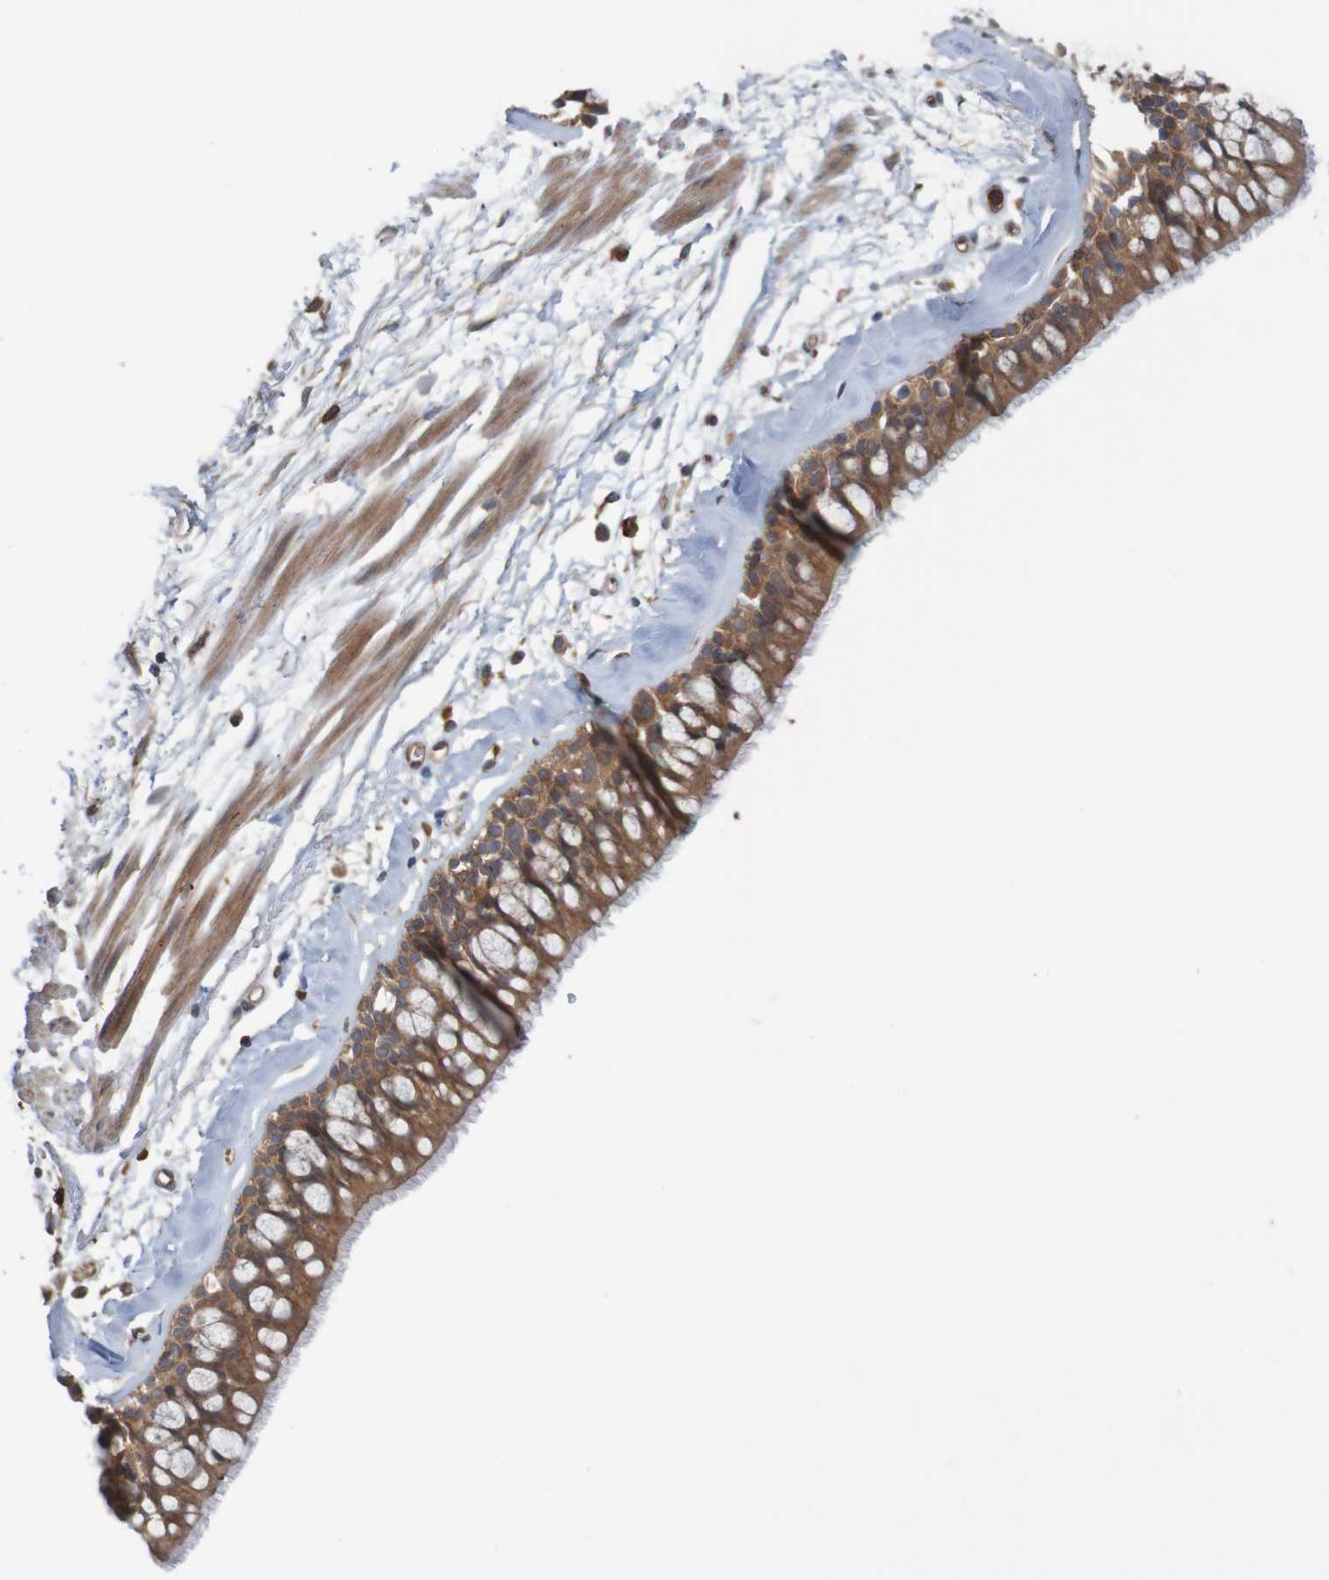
{"staining": {"intensity": "strong", "quantity": ">75%", "location": "cytoplasmic/membranous"}, "tissue": "bronchus", "cell_type": "Respiratory epithelial cells", "image_type": "normal", "snomed": [{"axis": "morphology", "description": "Normal tissue, NOS"}, {"axis": "morphology", "description": "Adenocarcinoma, NOS"}, {"axis": "topography", "description": "Bronchus"}, {"axis": "topography", "description": "Lung"}], "caption": "The micrograph exhibits immunohistochemical staining of normal bronchus. There is strong cytoplasmic/membranous positivity is seen in approximately >75% of respiratory epithelial cells.", "gene": "ARHGEF11", "patient": {"sex": "female", "age": 54}}